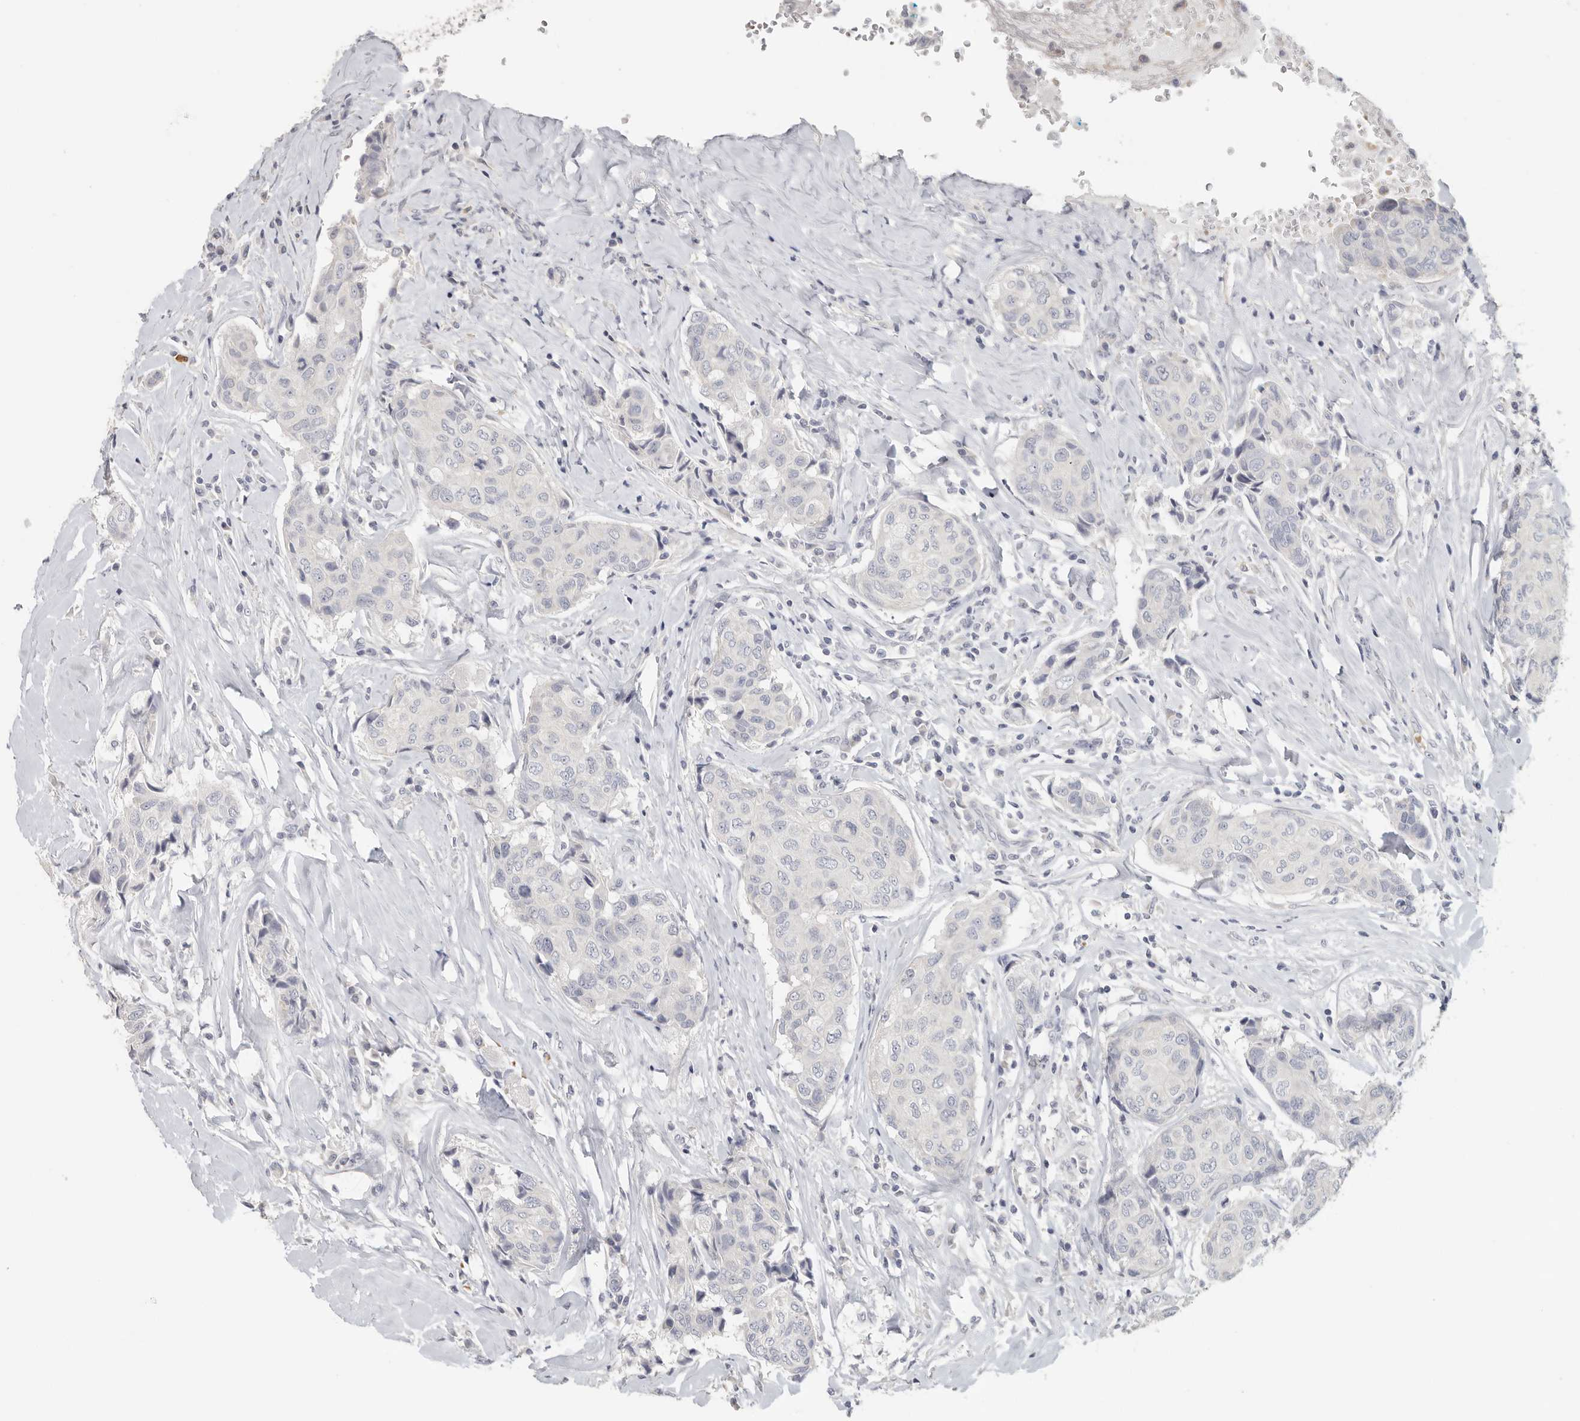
{"staining": {"intensity": "negative", "quantity": "none", "location": "none"}, "tissue": "breast cancer", "cell_type": "Tumor cells", "image_type": "cancer", "snomed": [{"axis": "morphology", "description": "Duct carcinoma"}, {"axis": "topography", "description": "Breast"}], "caption": "Tumor cells are negative for protein expression in human breast cancer.", "gene": "DNAJC11", "patient": {"sex": "female", "age": 80}}